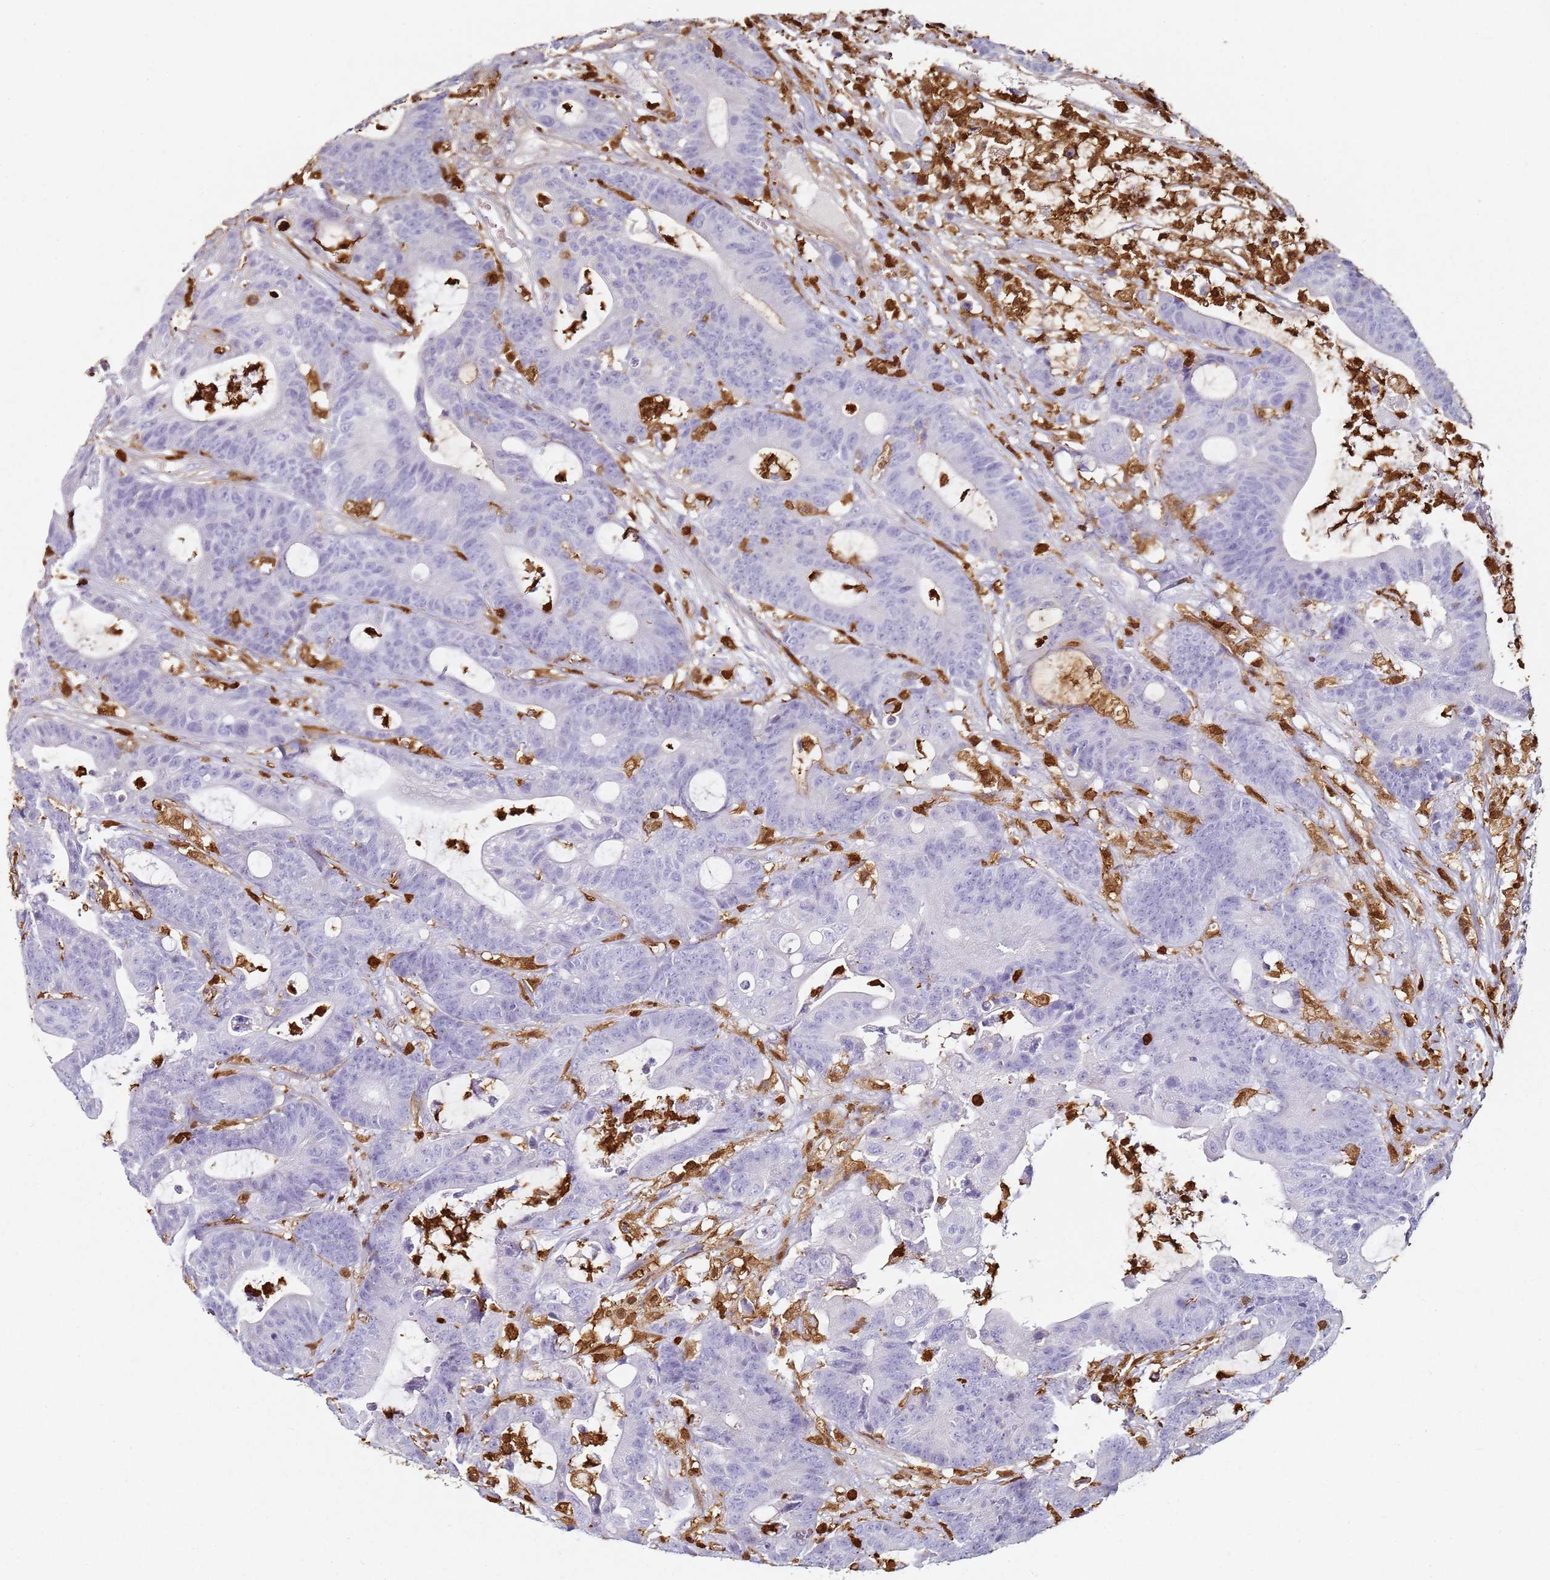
{"staining": {"intensity": "negative", "quantity": "none", "location": "none"}, "tissue": "colorectal cancer", "cell_type": "Tumor cells", "image_type": "cancer", "snomed": [{"axis": "morphology", "description": "Adenocarcinoma, NOS"}, {"axis": "topography", "description": "Colon"}], "caption": "This is a photomicrograph of immunohistochemistry (IHC) staining of colorectal cancer, which shows no positivity in tumor cells.", "gene": "S100A4", "patient": {"sex": "female", "age": 84}}